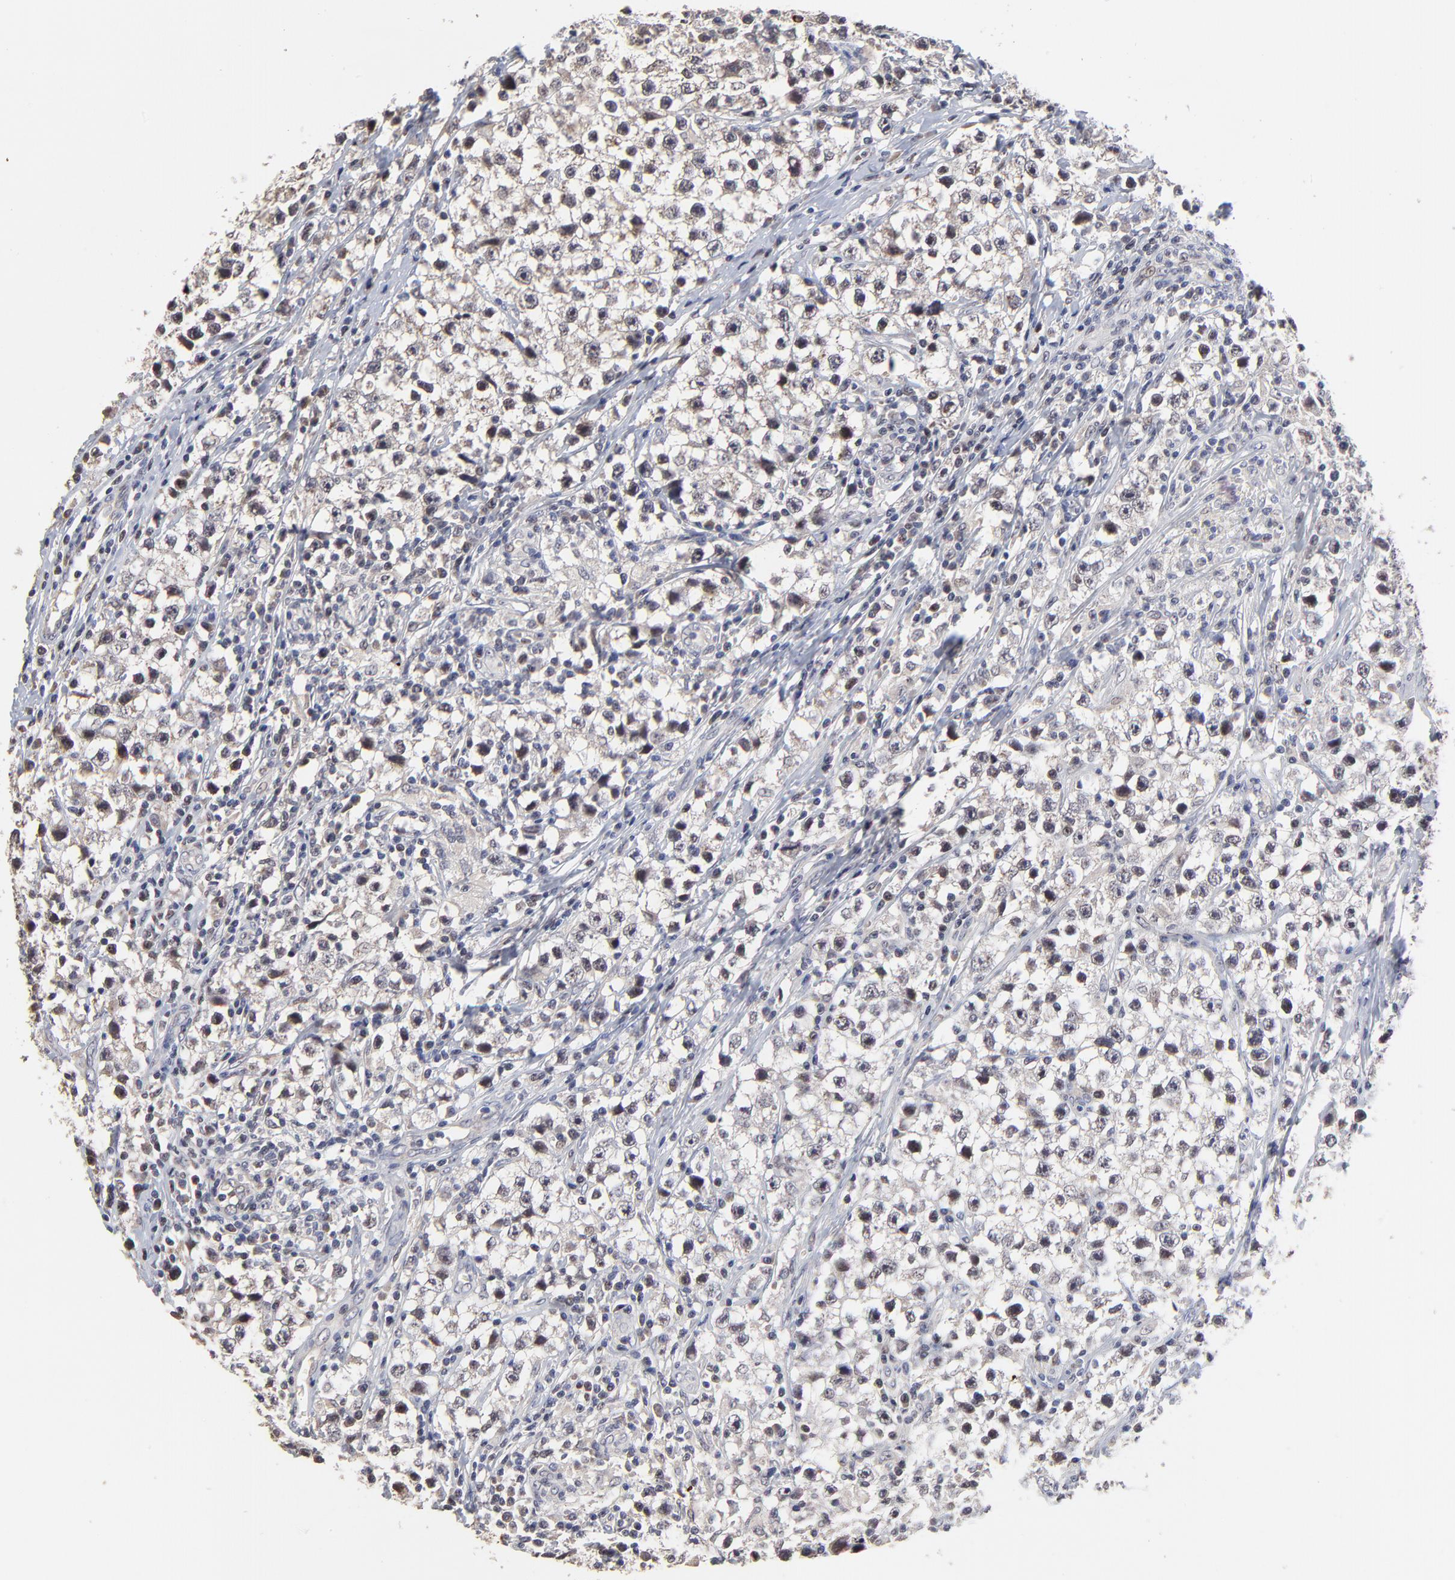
{"staining": {"intensity": "negative", "quantity": "none", "location": "none"}, "tissue": "testis cancer", "cell_type": "Tumor cells", "image_type": "cancer", "snomed": [{"axis": "morphology", "description": "Seminoma, NOS"}, {"axis": "topography", "description": "Testis"}], "caption": "Immunohistochemical staining of seminoma (testis) exhibits no significant expression in tumor cells. (DAB IHC, high magnification).", "gene": "FRMD8", "patient": {"sex": "male", "age": 35}}